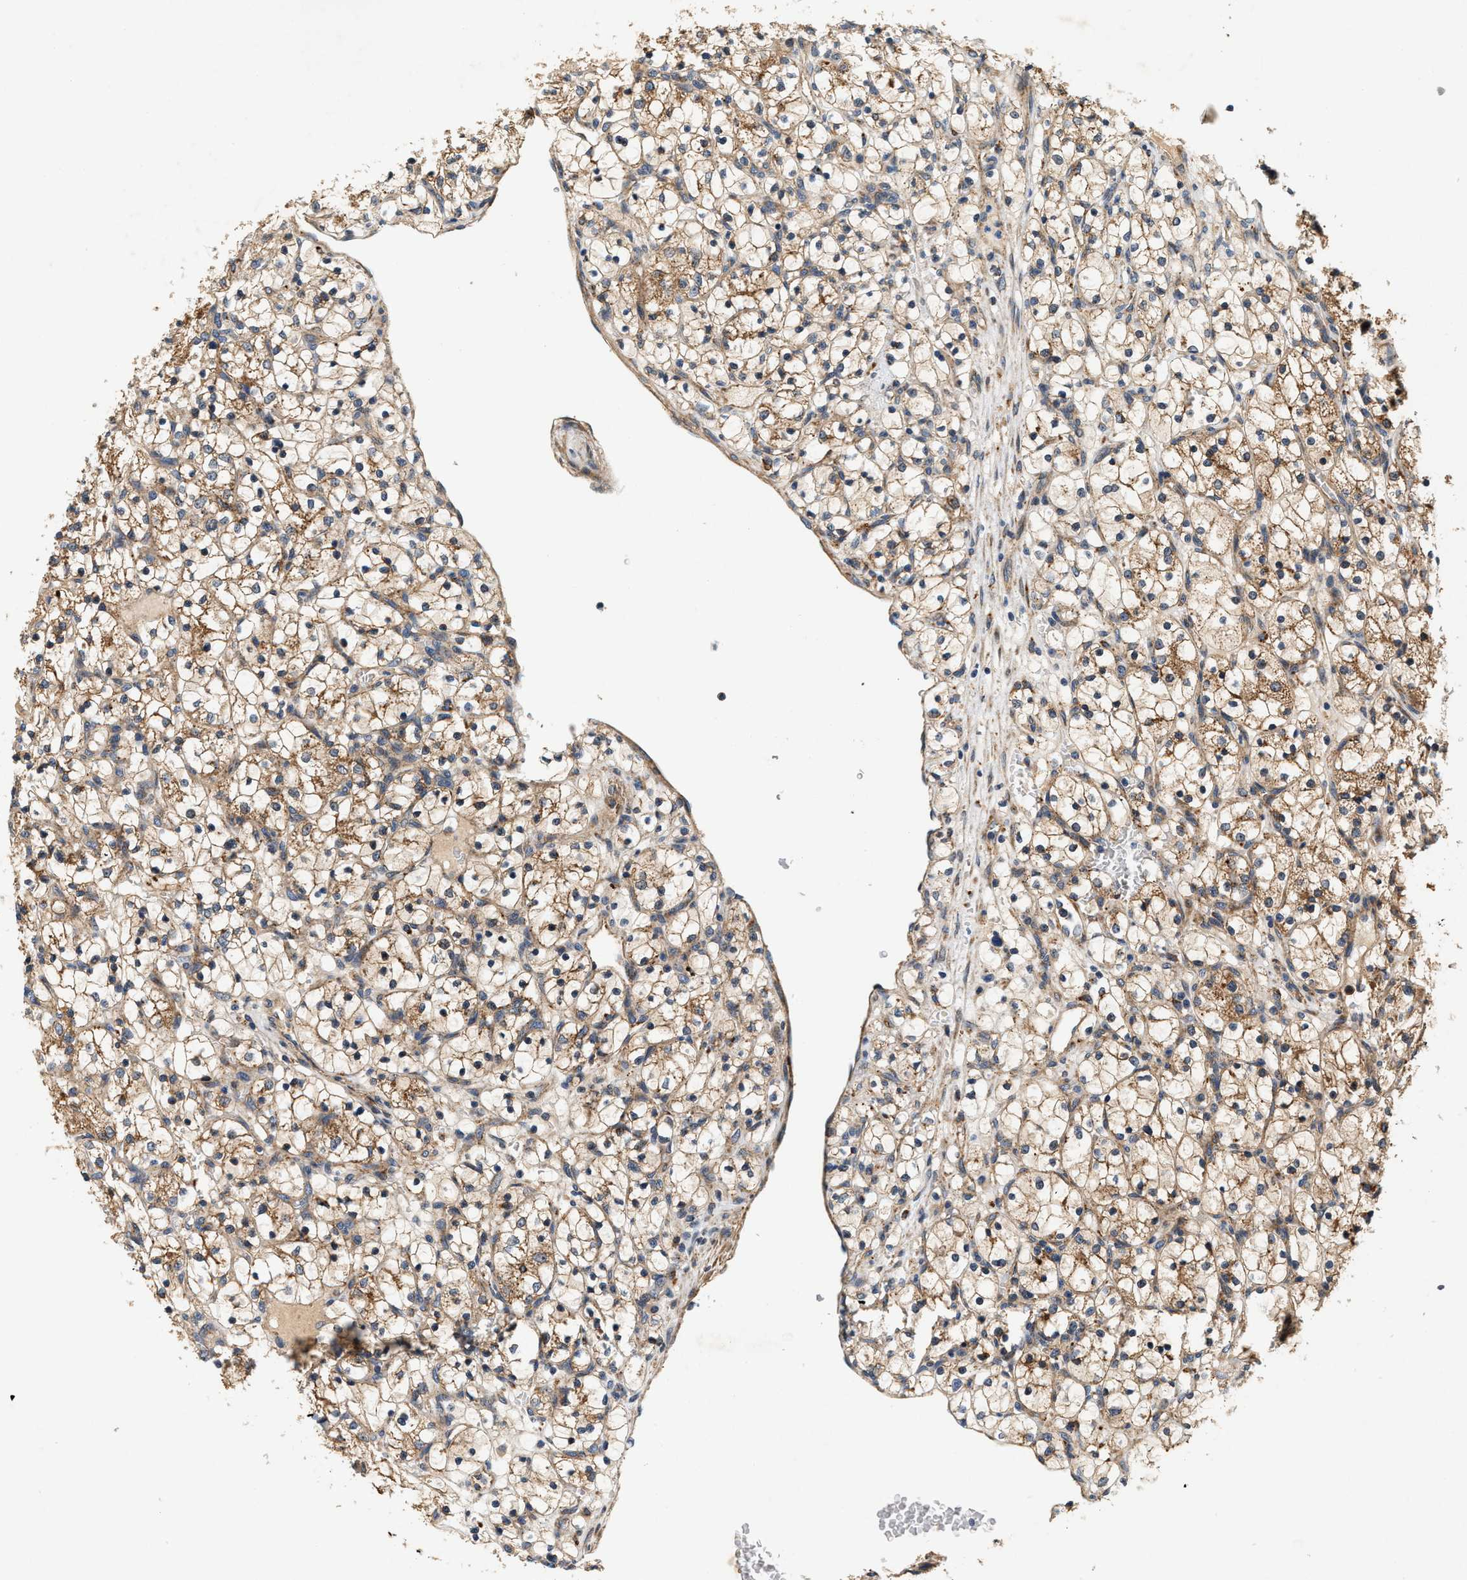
{"staining": {"intensity": "moderate", "quantity": ">75%", "location": "cytoplasmic/membranous"}, "tissue": "renal cancer", "cell_type": "Tumor cells", "image_type": "cancer", "snomed": [{"axis": "morphology", "description": "Adenocarcinoma, NOS"}, {"axis": "topography", "description": "Kidney"}], "caption": "The immunohistochemical stain labels moderate cytoplasmic/membranous positivity in tumor cells of adenocarcinoma (renal) tissue. Using DAB (brown) and hematoxylin (blue) stains, captured at high magnification using brightfield microscopy.", "gene": "DUSP10", "patient": {"sex": "female", "age": 69}}